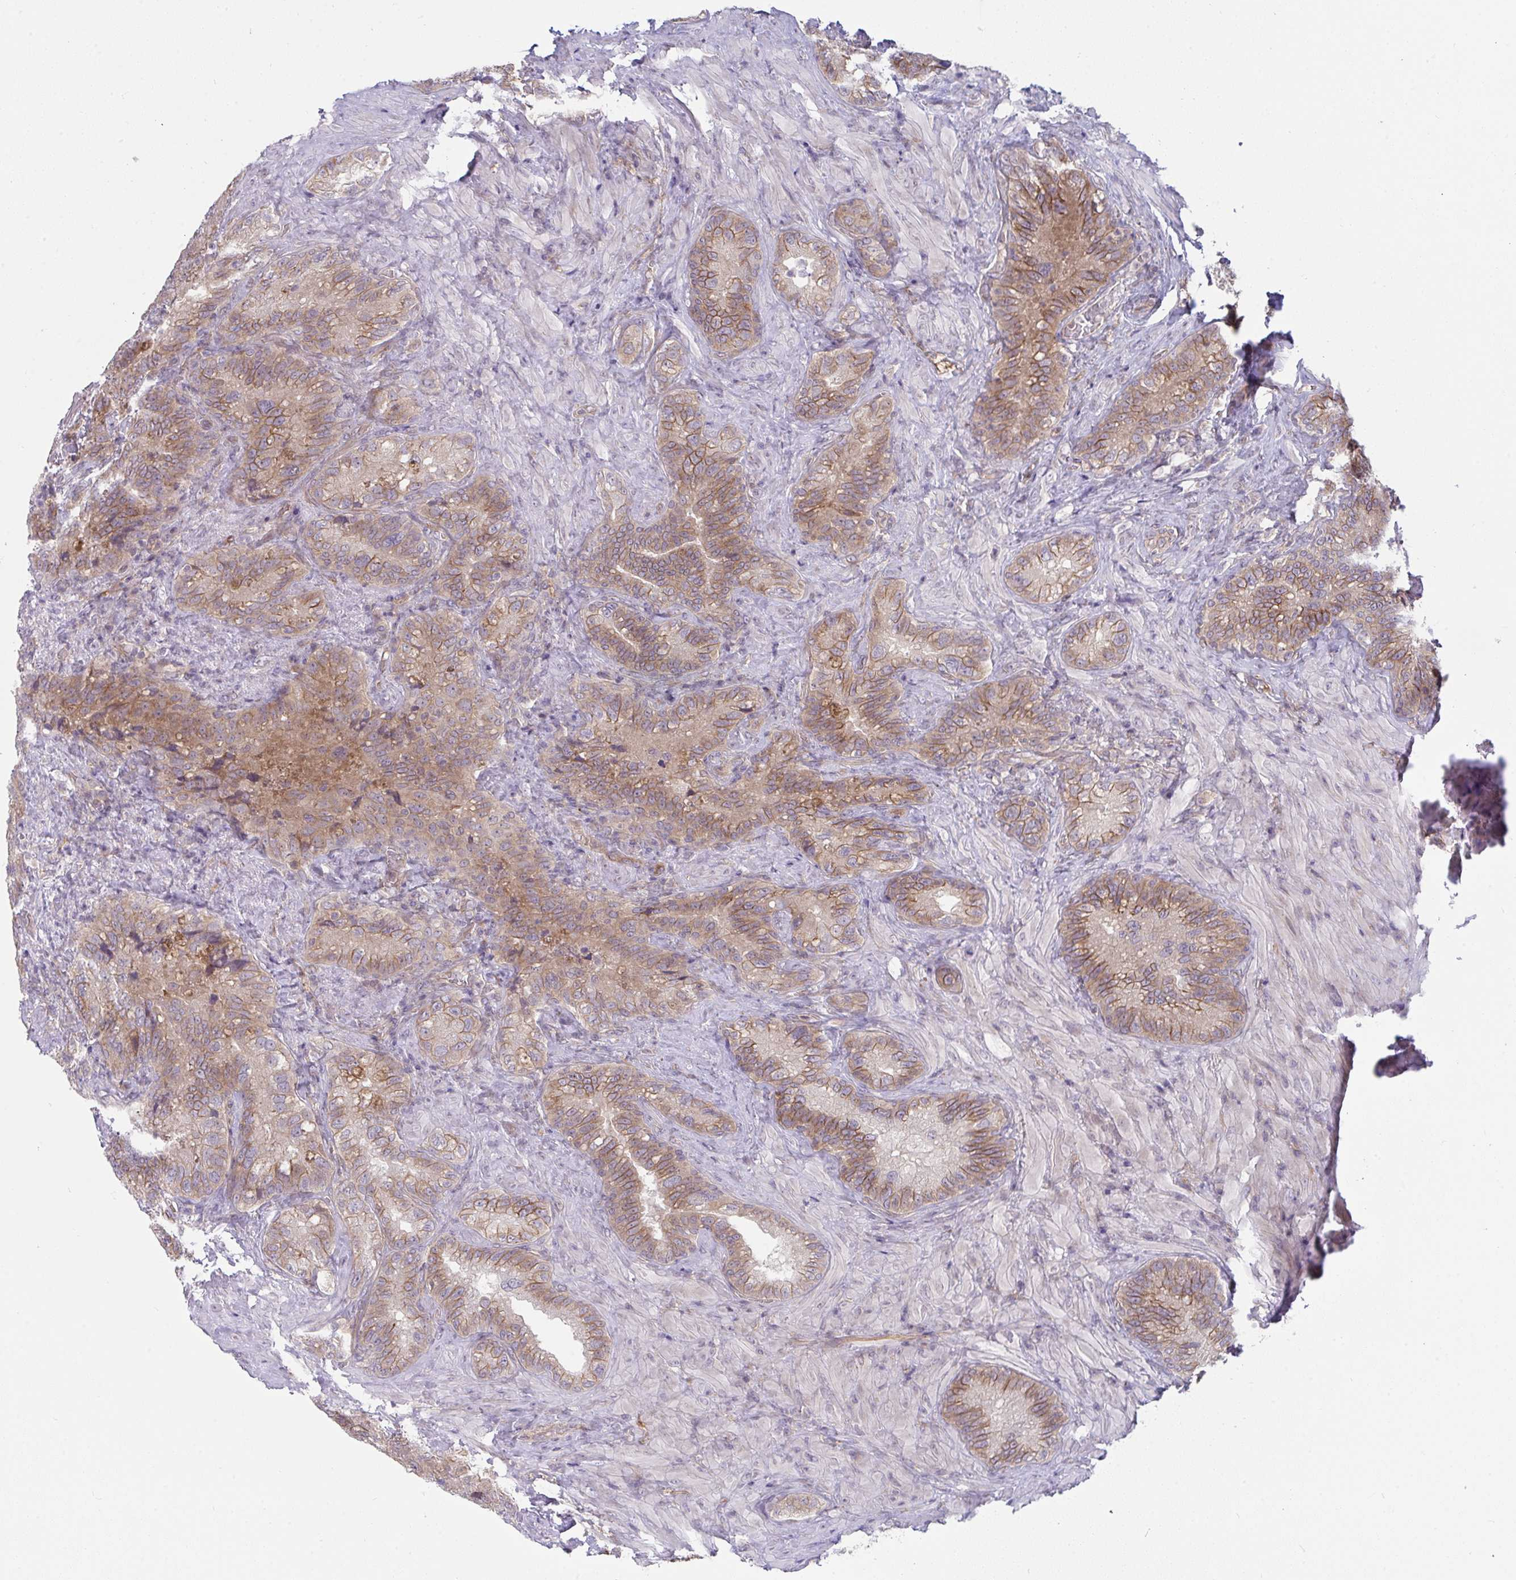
{"staining": {"intensity": "moderate", "quantity": ">75%", "location": "cytoplasmic/membranous"}, "tissue": "seminal vesicle", "cell_type": "Glandular cells", "image_type": "normal", "snomed": [{"axis": "morphology", "description": "Normal tissue, NOS"}, {"axis": "topography", "description": "Seminal veicle"}], "caption": "Human seminal vesicle stained for a protein (brown) exhibits moderate cytoplasmic/membranous positive positivity in approximately >75% of glandular cells.", "gene": "CASP9", "patient": {"sex": "male", "age": 68}}